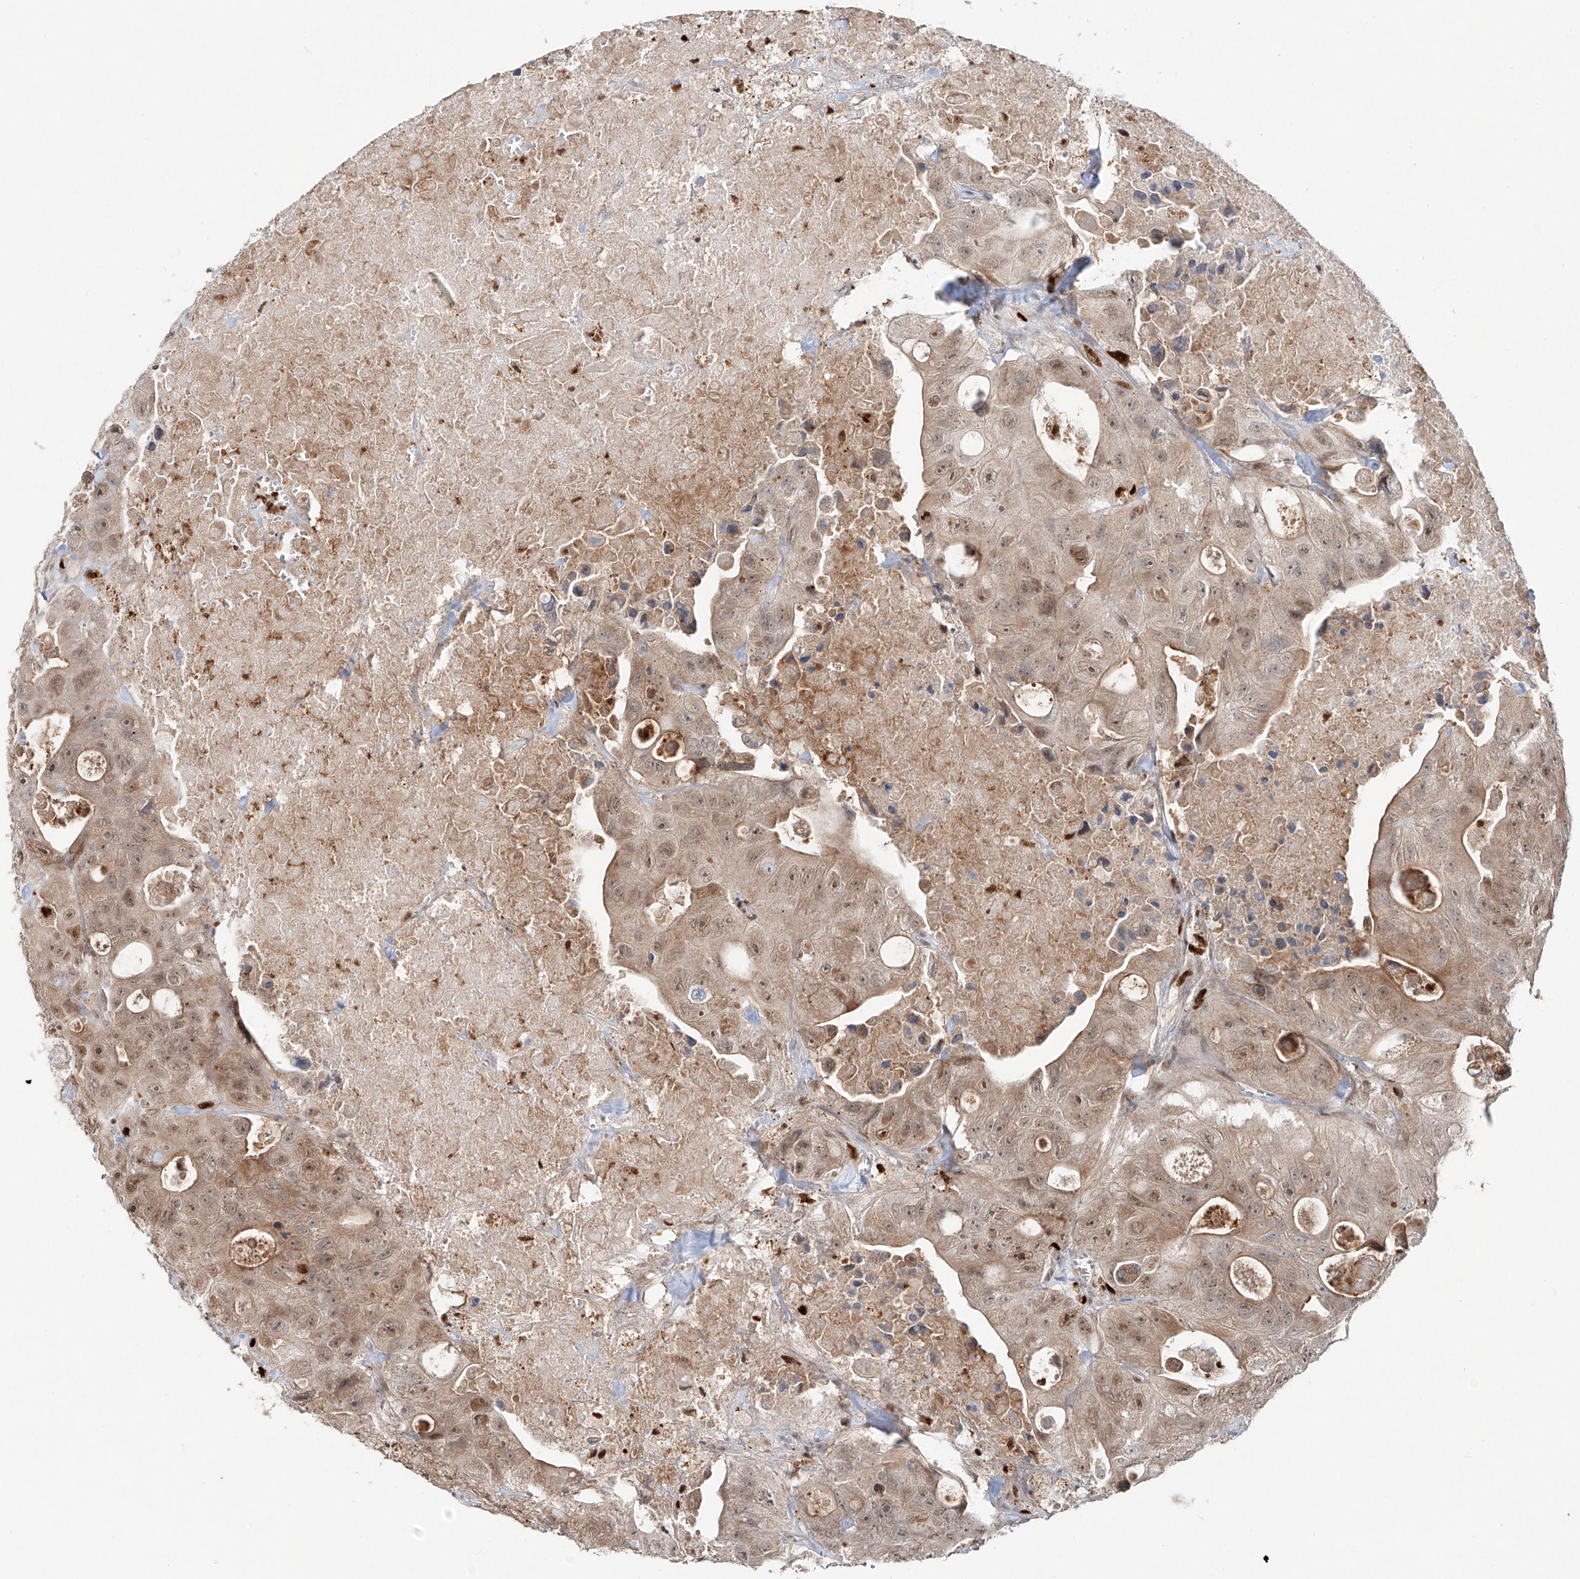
{"staining": {"intensity": "moderate", "quantity": ">75%", "location": "cytoplasmic/membranous,nuclear"}, "tissue": "colorectal cancer", "cell_type": "Tumor cells", "image_type": "cancer", "snomed": [{"axis": "morphology", "description": "Adenocarcinoma, NOS"}, {"axis": "topography", "description": "Colon"}], "caption": "Brown immunohistochemical staining in human colorectal cancer shows moderate cytoplasmic/membranous and nuclear expression in approximately >75% of tumor cells.", "gene": "DZIP1L", "patient": {"sex": "female", "age": 46}}